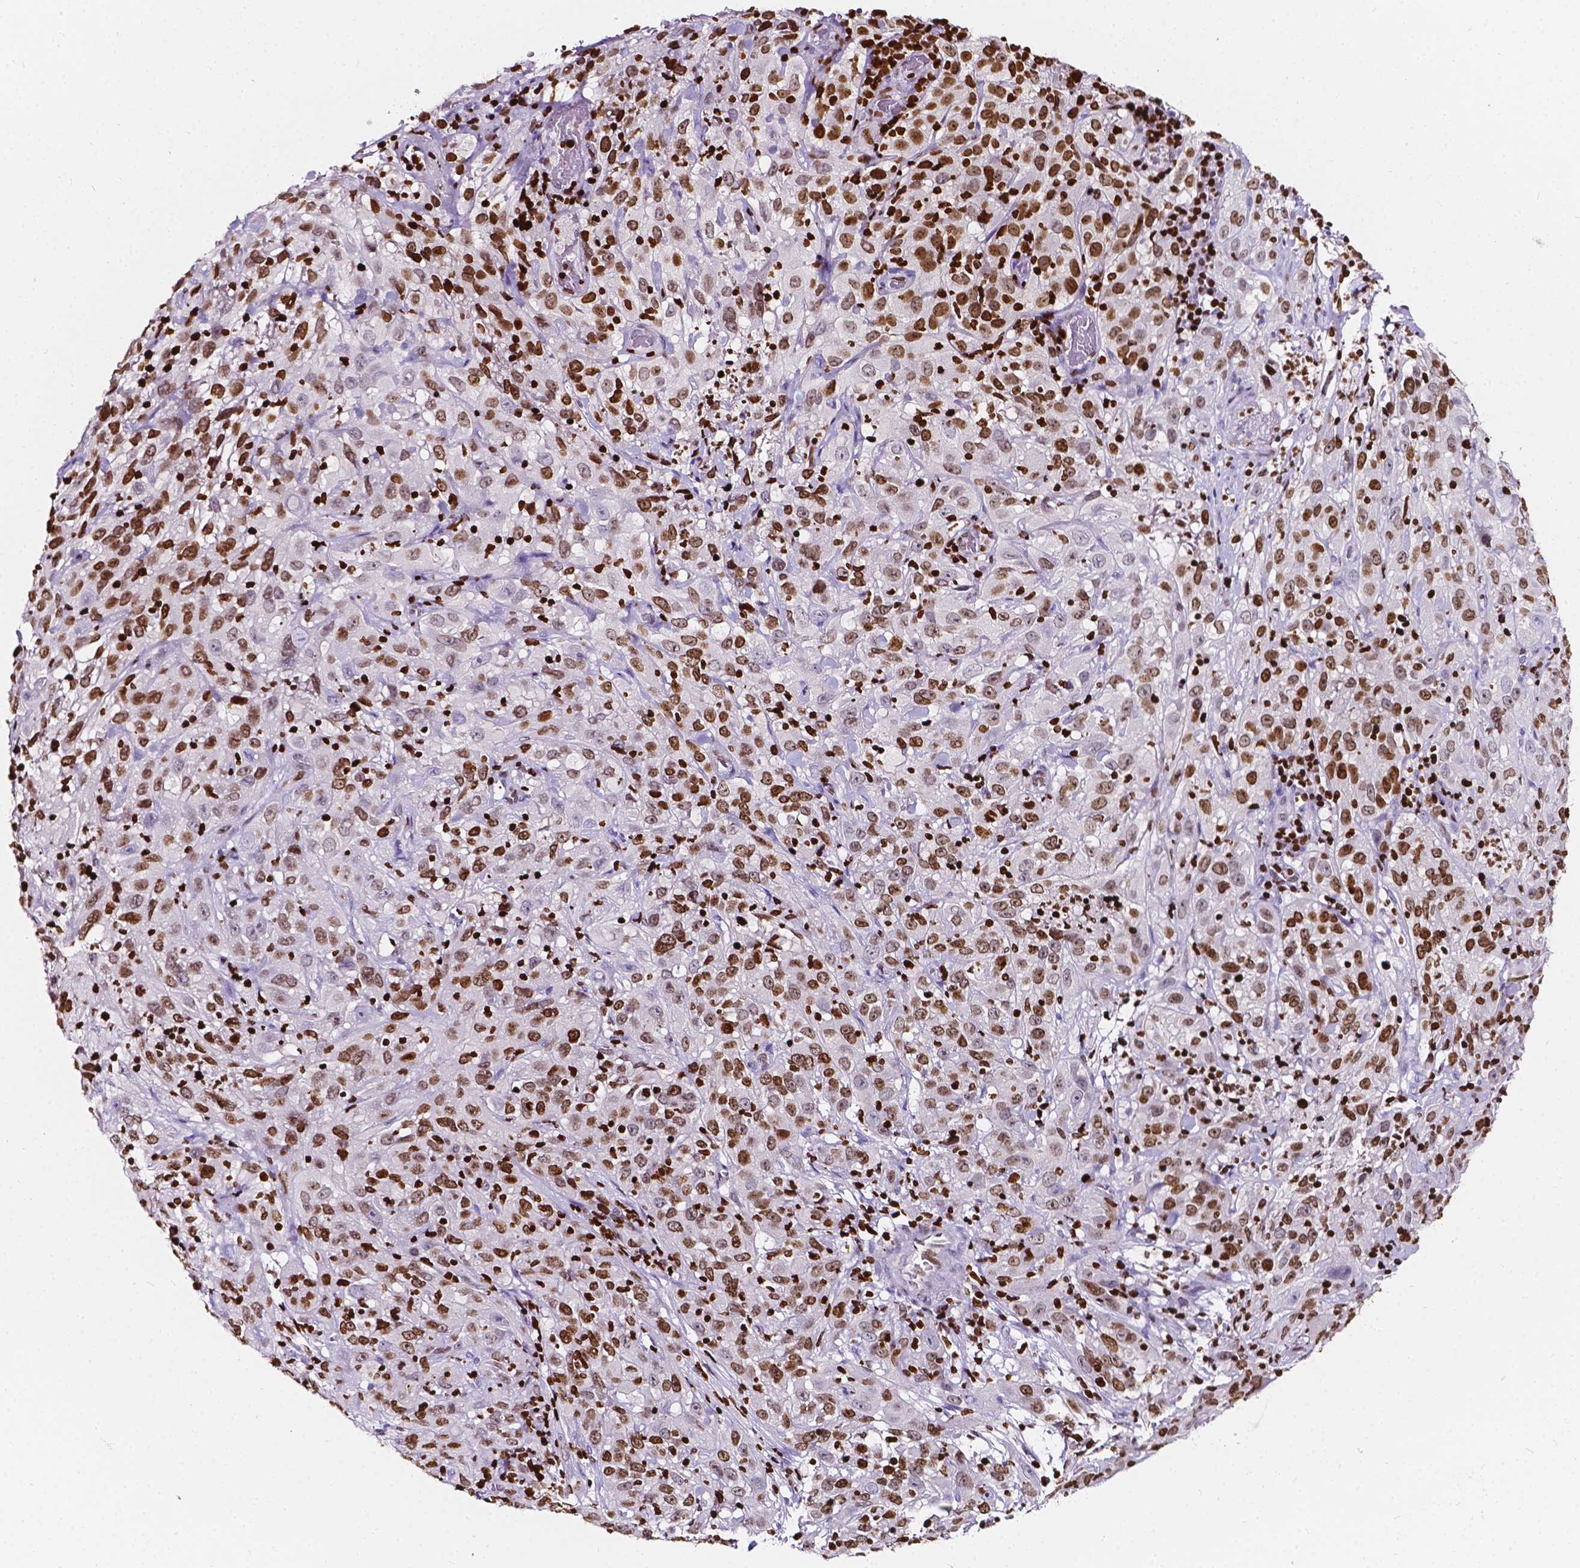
{"staining": {"intensity": "moderate", "quantity": "25%-75%", "location": "nuclear"}, "tissue": "cervical cancer", "cell_type": "Tumor cells", "image_type": "cancer", "snomed": [{"axis": "morphology", "description": "Squamous cell carcinoma, NOS"}, {"axis": "topography", "description": "Cervix"}], "caption": "Brown immunohistochemical staining in human cervical cancer exhibits moderate nuclear staining in about 25%-75% of tumor cells.", "gene": "CBY3", "patient": {"sex": "female", "age": 32}}